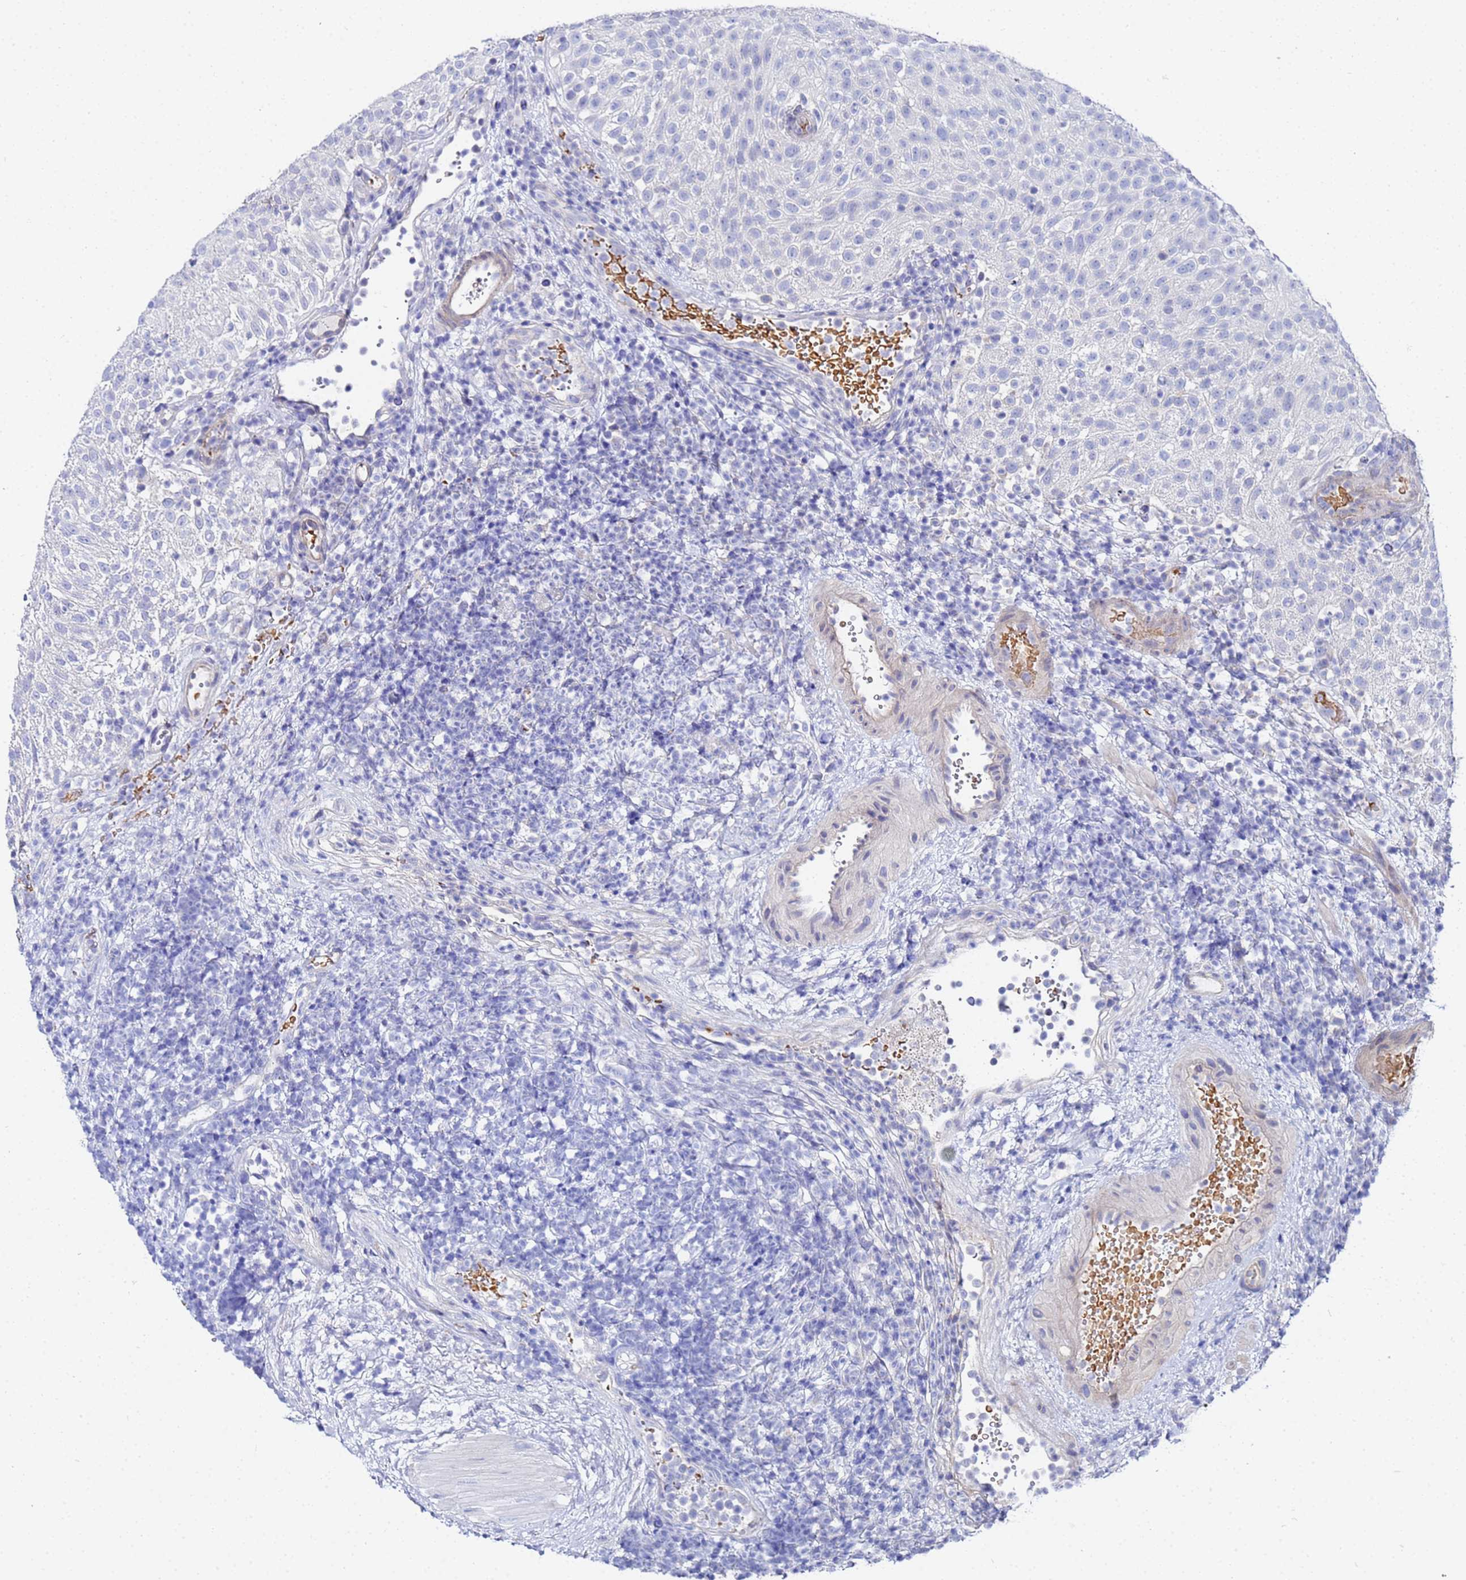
{"staining": {"intensity": "negative", "quantity": "none", "location": "none"}, "tissue": "urothelial cancer", "cell_type": "Tumor cells", "image_type": "cancer", "snomed": [{"axis": "morphology", "description": "Urothelial carcinoma, Low grade"}, {"axis": "topography", "description": "Urinary bladder"}], "caption": "High magnification brightfield microscopy of low-grade urothelial carcinoma stained with DAB (3,3'-diaminobenzidine) (brown) and counterstained with hematoxylin (blue): tumor cells show no significant staining. The staining is performed using DAB (3,3'-diaminobenzidine) brown chromogen with nuclei counter-stained in using hematoxylin.", "gene": "ZNF26", "patient": {"sex": "male", "age": 78}}